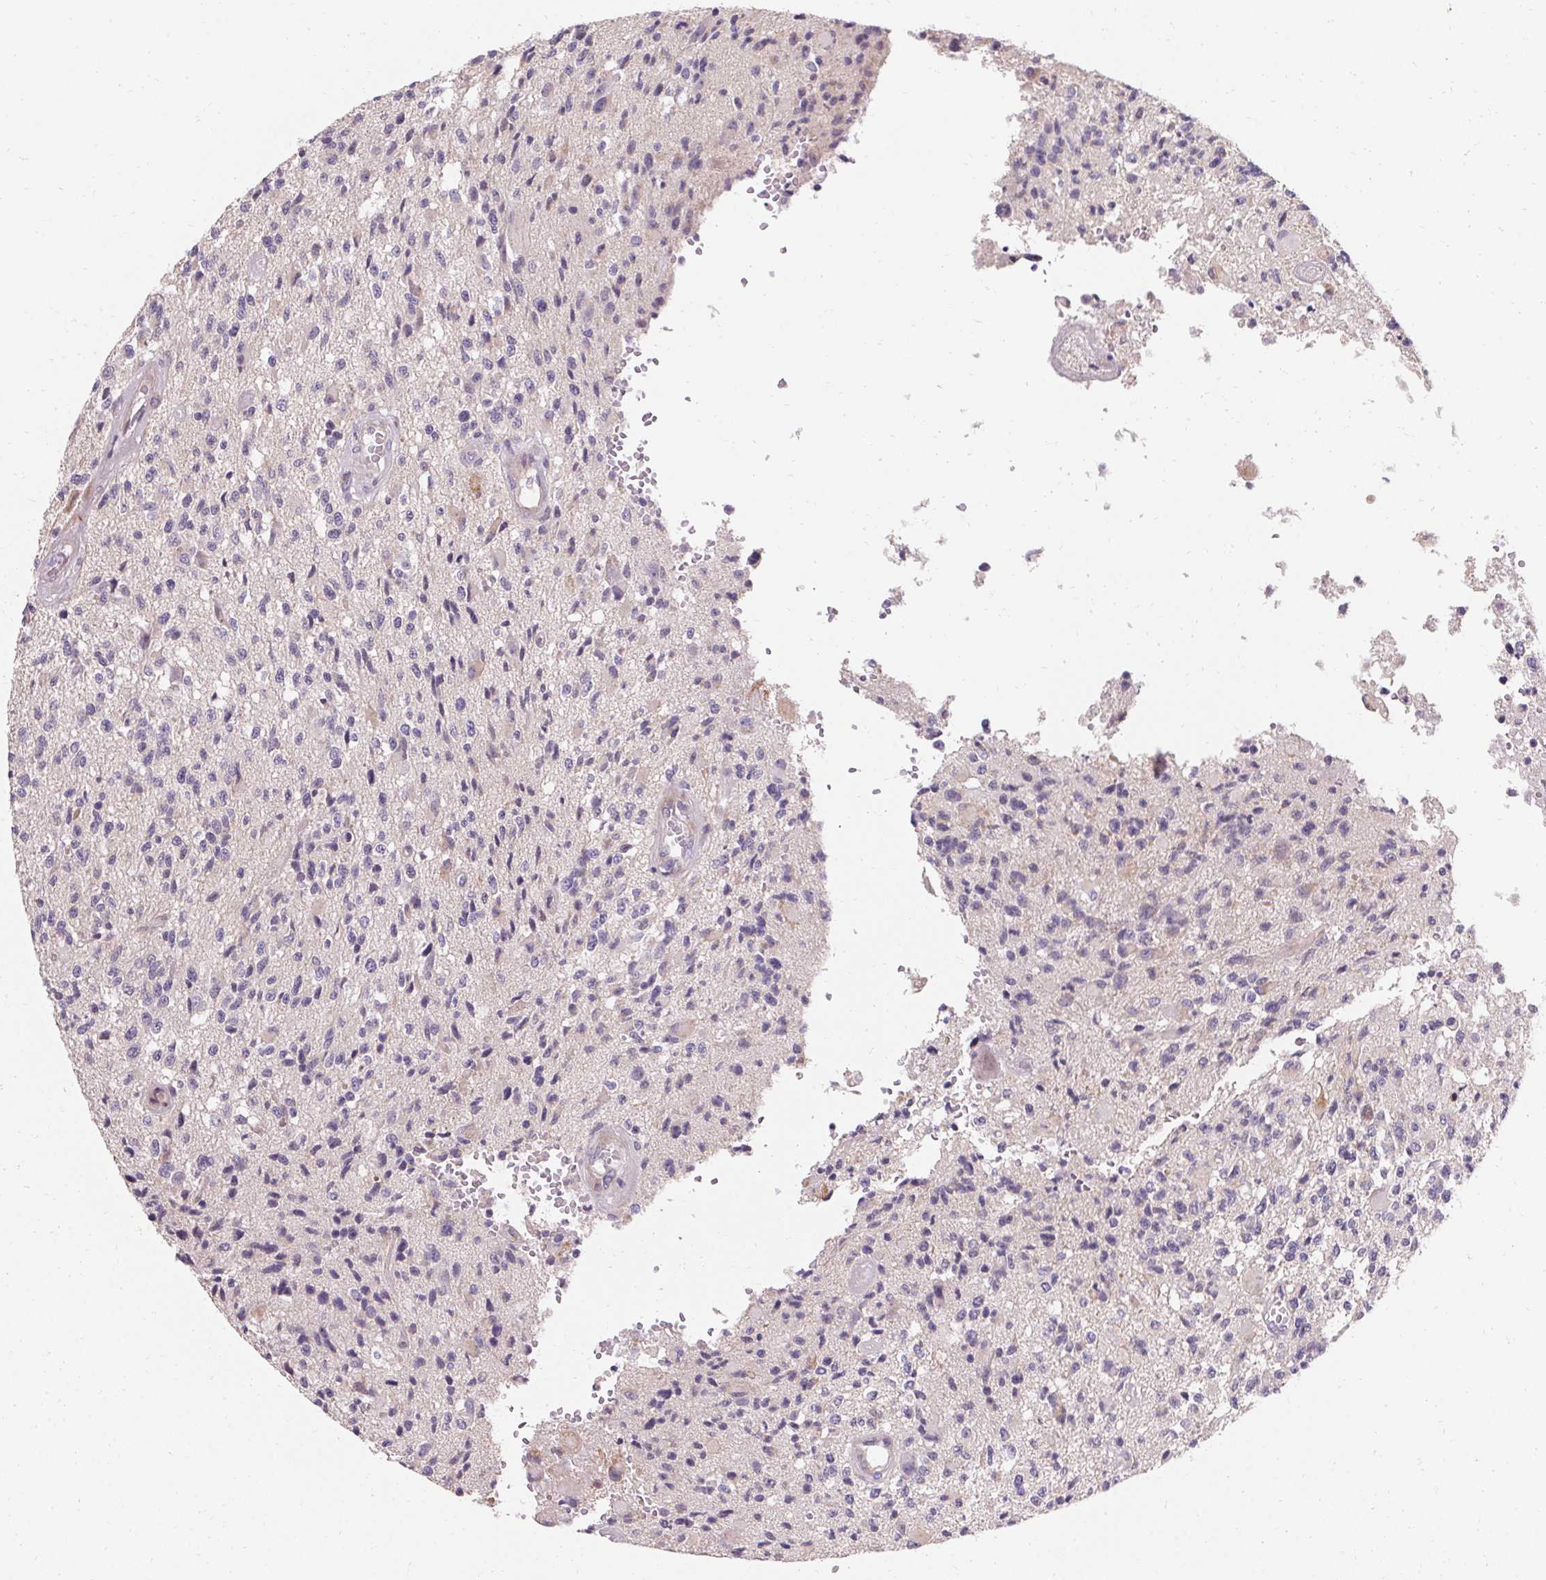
{"staining": {"intensity": "negative", "quantity": "none", "location": "none"}, "tissue": "glioma", "cell_type": "Tumor cells", "image_type": "cancer", "snomed": [{"axis": "morphology", "description": "Glioma, malignant, High grade"}, {"axis": "topography", "description": "Brain"}], "caption": "Tumor cells are negative for protein expression in human glioma.", "gene": "TRIP13", "patient": {"sex": "female", "age": 63}}